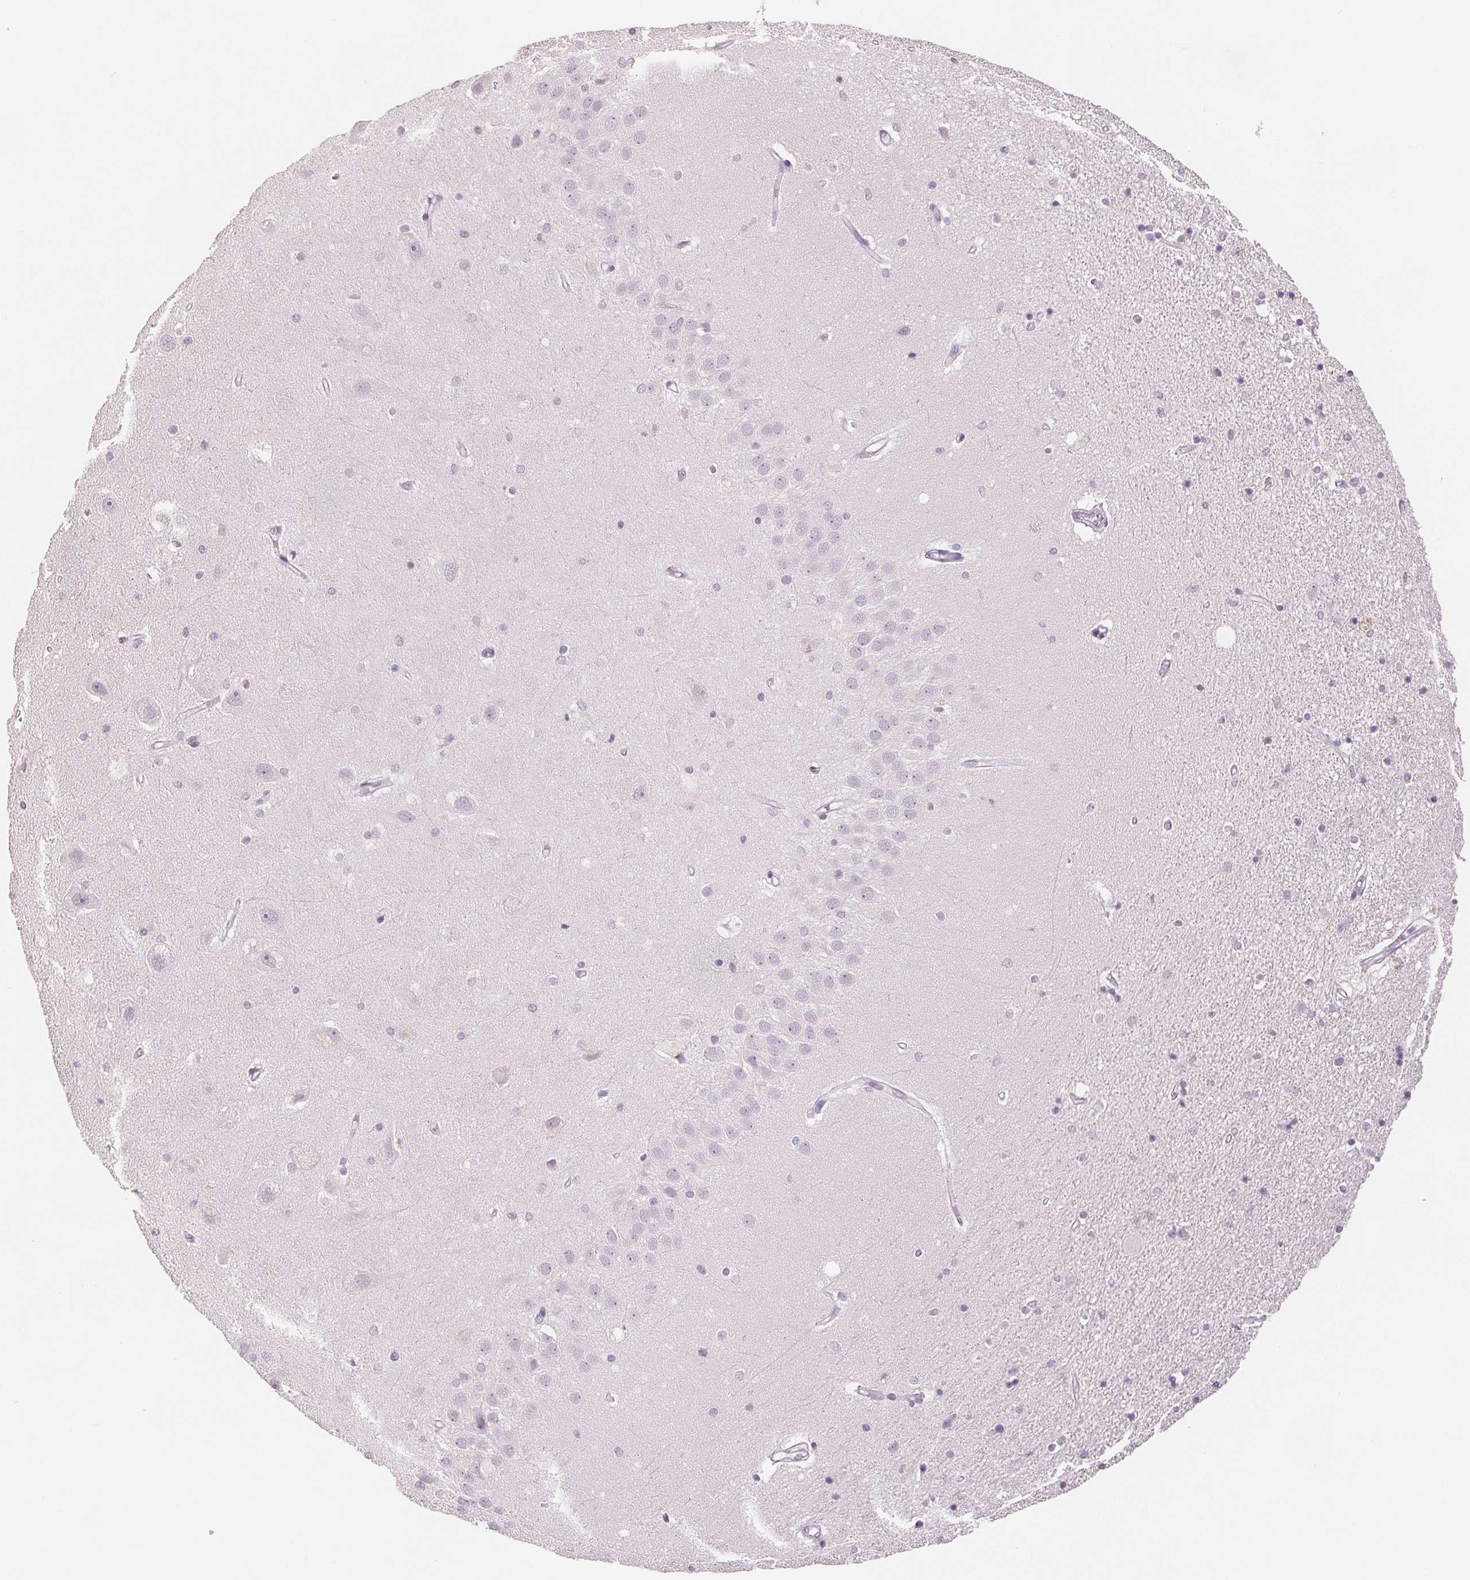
{"staining": {"intensity": "negative", "quantity": "none", "location": "none"}, "tissue": "hippocampus", "cell_type": "Glial cells", "image_type": "normal", "snomed": [{"axis": "morphology", "description": "Normal tissue, NOS"}, {"axis": "topography", "description": "Hippocampus"}], "caption": "The IHC micrograph has no significant staining in glial cells of hippocampus.", "gene": "SLC27A5", "patient": {"sex": "male", "age": 63}}